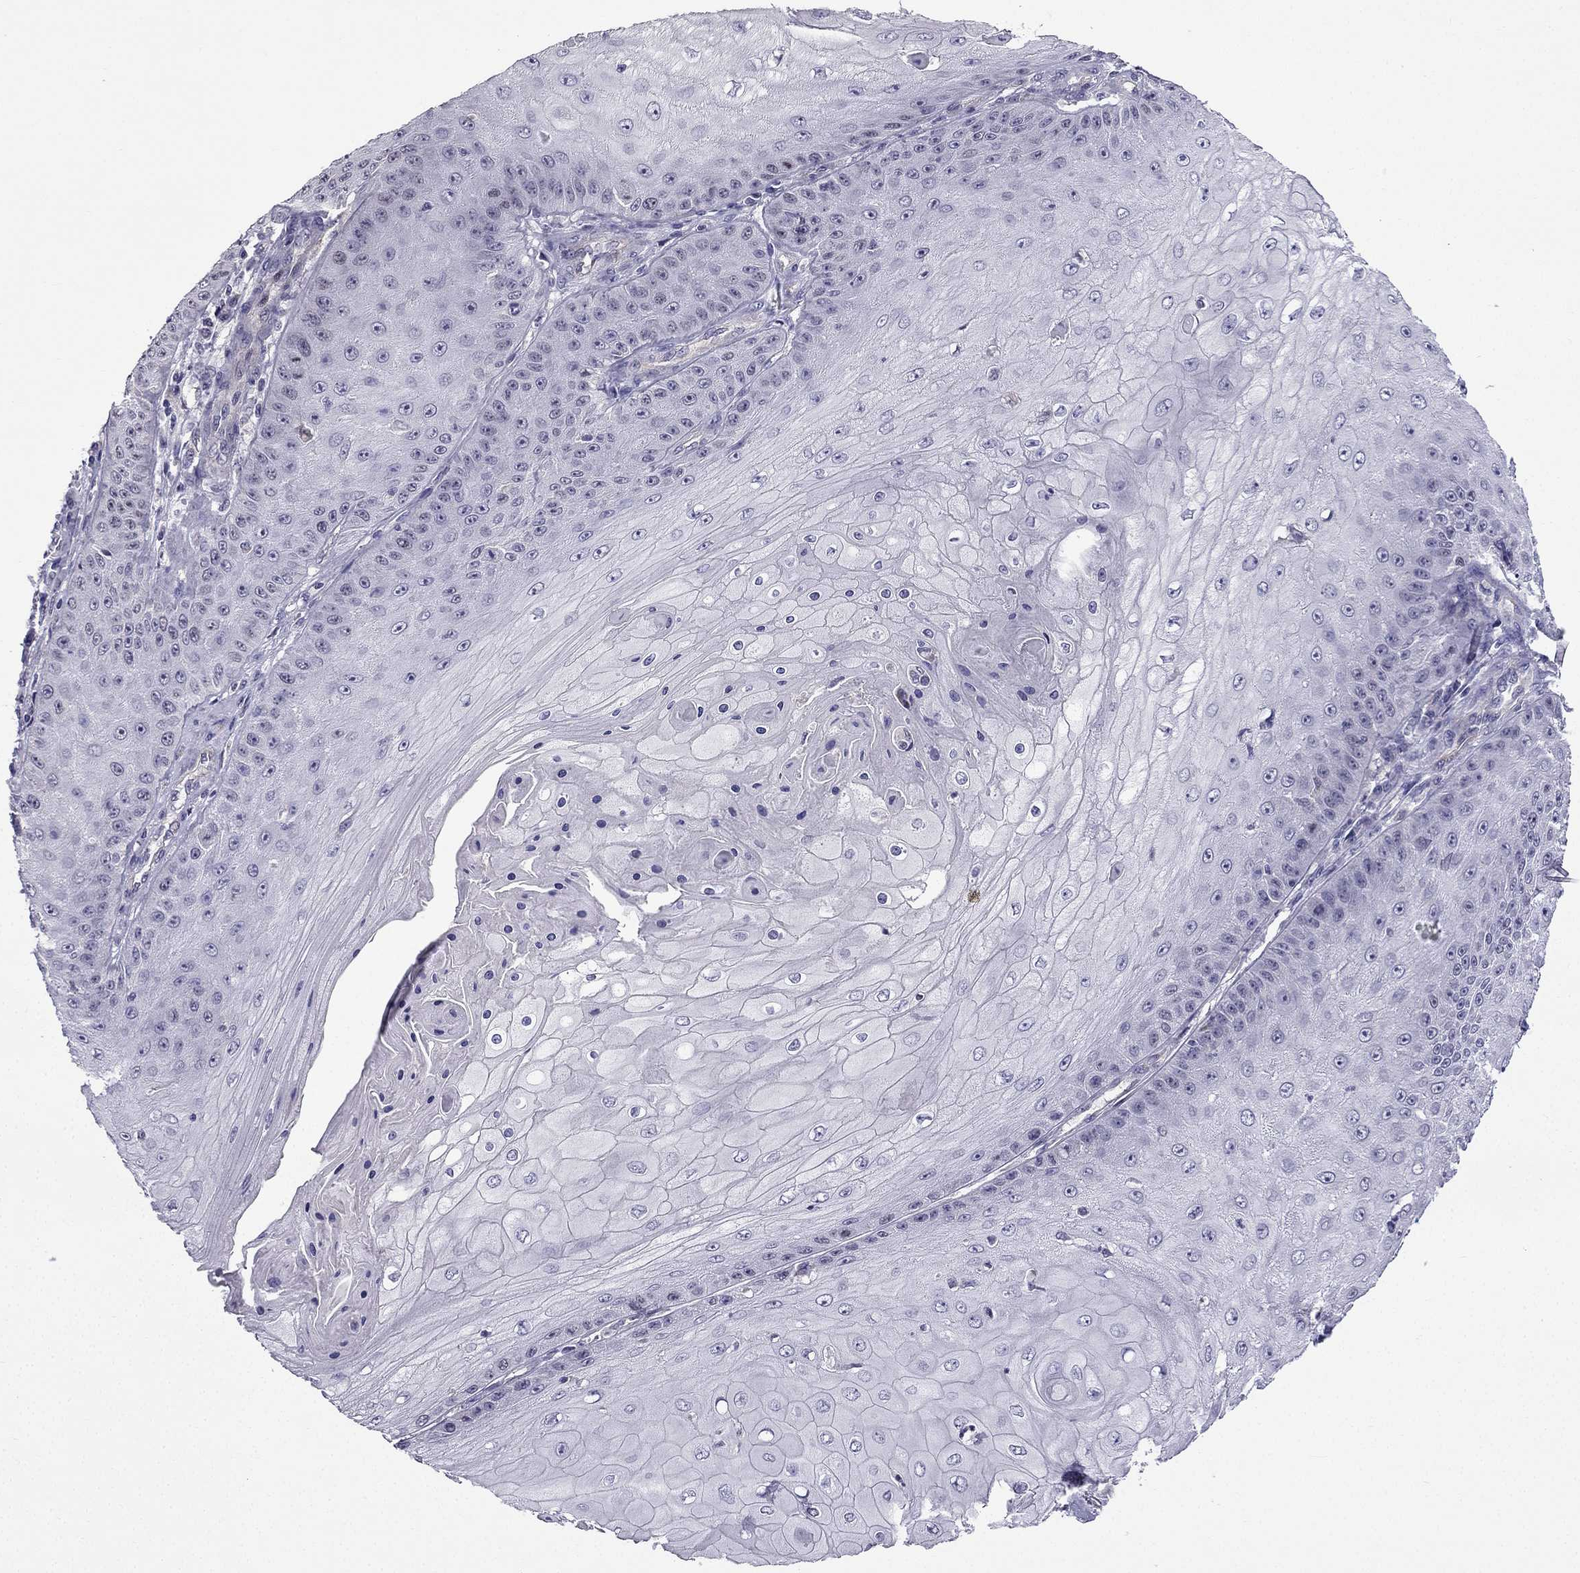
{"staining": {"intensity": "negative", "quantity": "none", "location": "none"}, "tissue": "skin cancer", "cell_type": "Tumor cells", "image_type": "cancer", "snomed": [{"axis": "morphology", "description": "Squamous cell carcinoma, NOS"}, {"axis": "topography", "description": "Skin"}], "caption": "An image of skin squamous cell carcinoma stained for a protein reveals no brown staining in tumor cells.", "gene": "SLC6A2", "patient": {"sex": "male", "age": 70}}